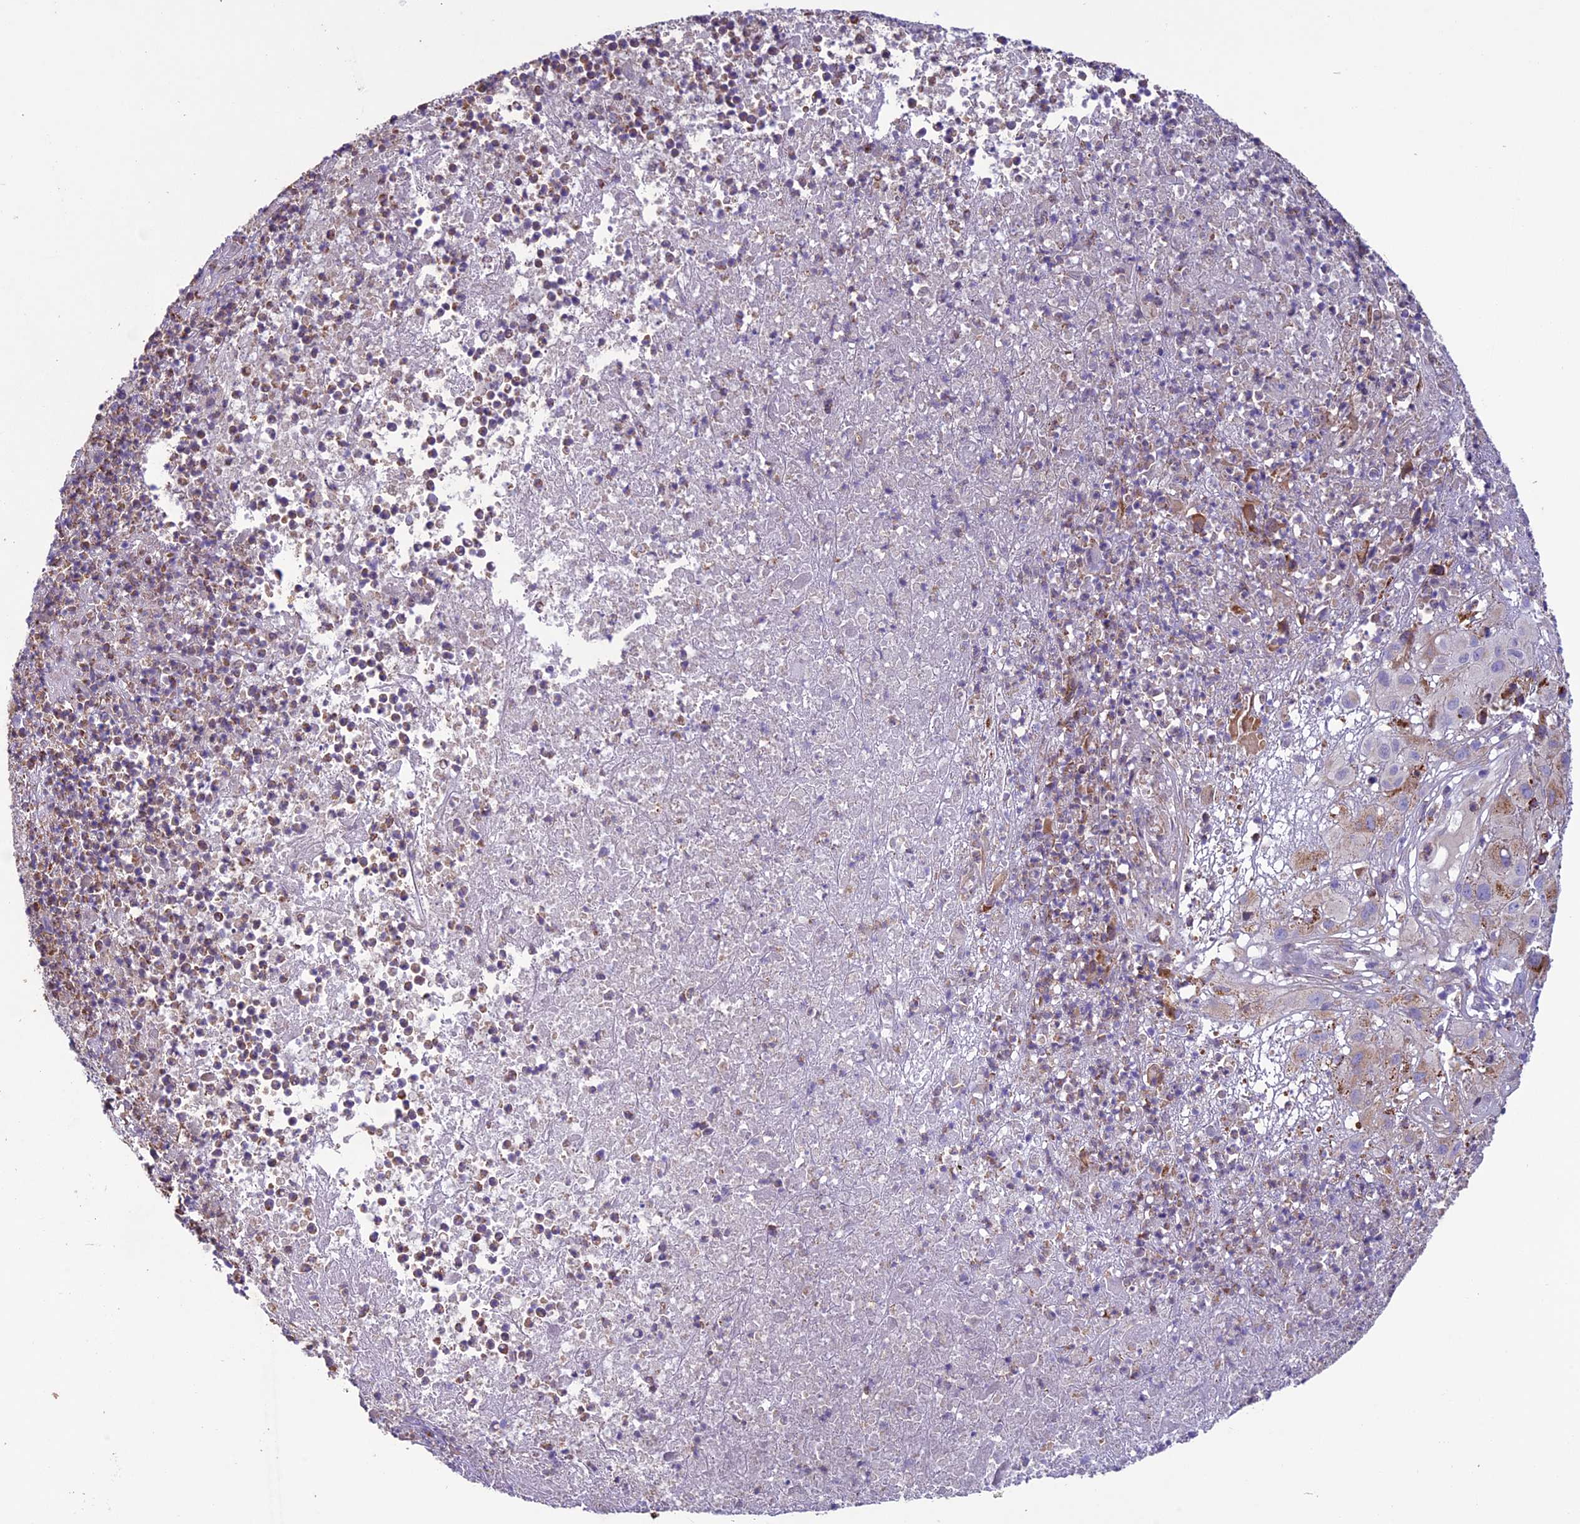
{"staining": {"intensity": "negative", "quantity": "none", "location": "none"}, "tissue": "melanoma", "cell_type": "Tumor cells", "image_type": "cancer", "snomed": [{"axis": "morphology", "description": "Malignant melanoma, NOS"}, {"axis": "topography", "description": "Skin"}], "caption": "This is a micrograph of immunohistochemistry (IHC) staining of malignant melanoma, which shows no expression in tumor cells.", "gene": "MIEF2", "patient": {"sex": "male", "age": 73}}